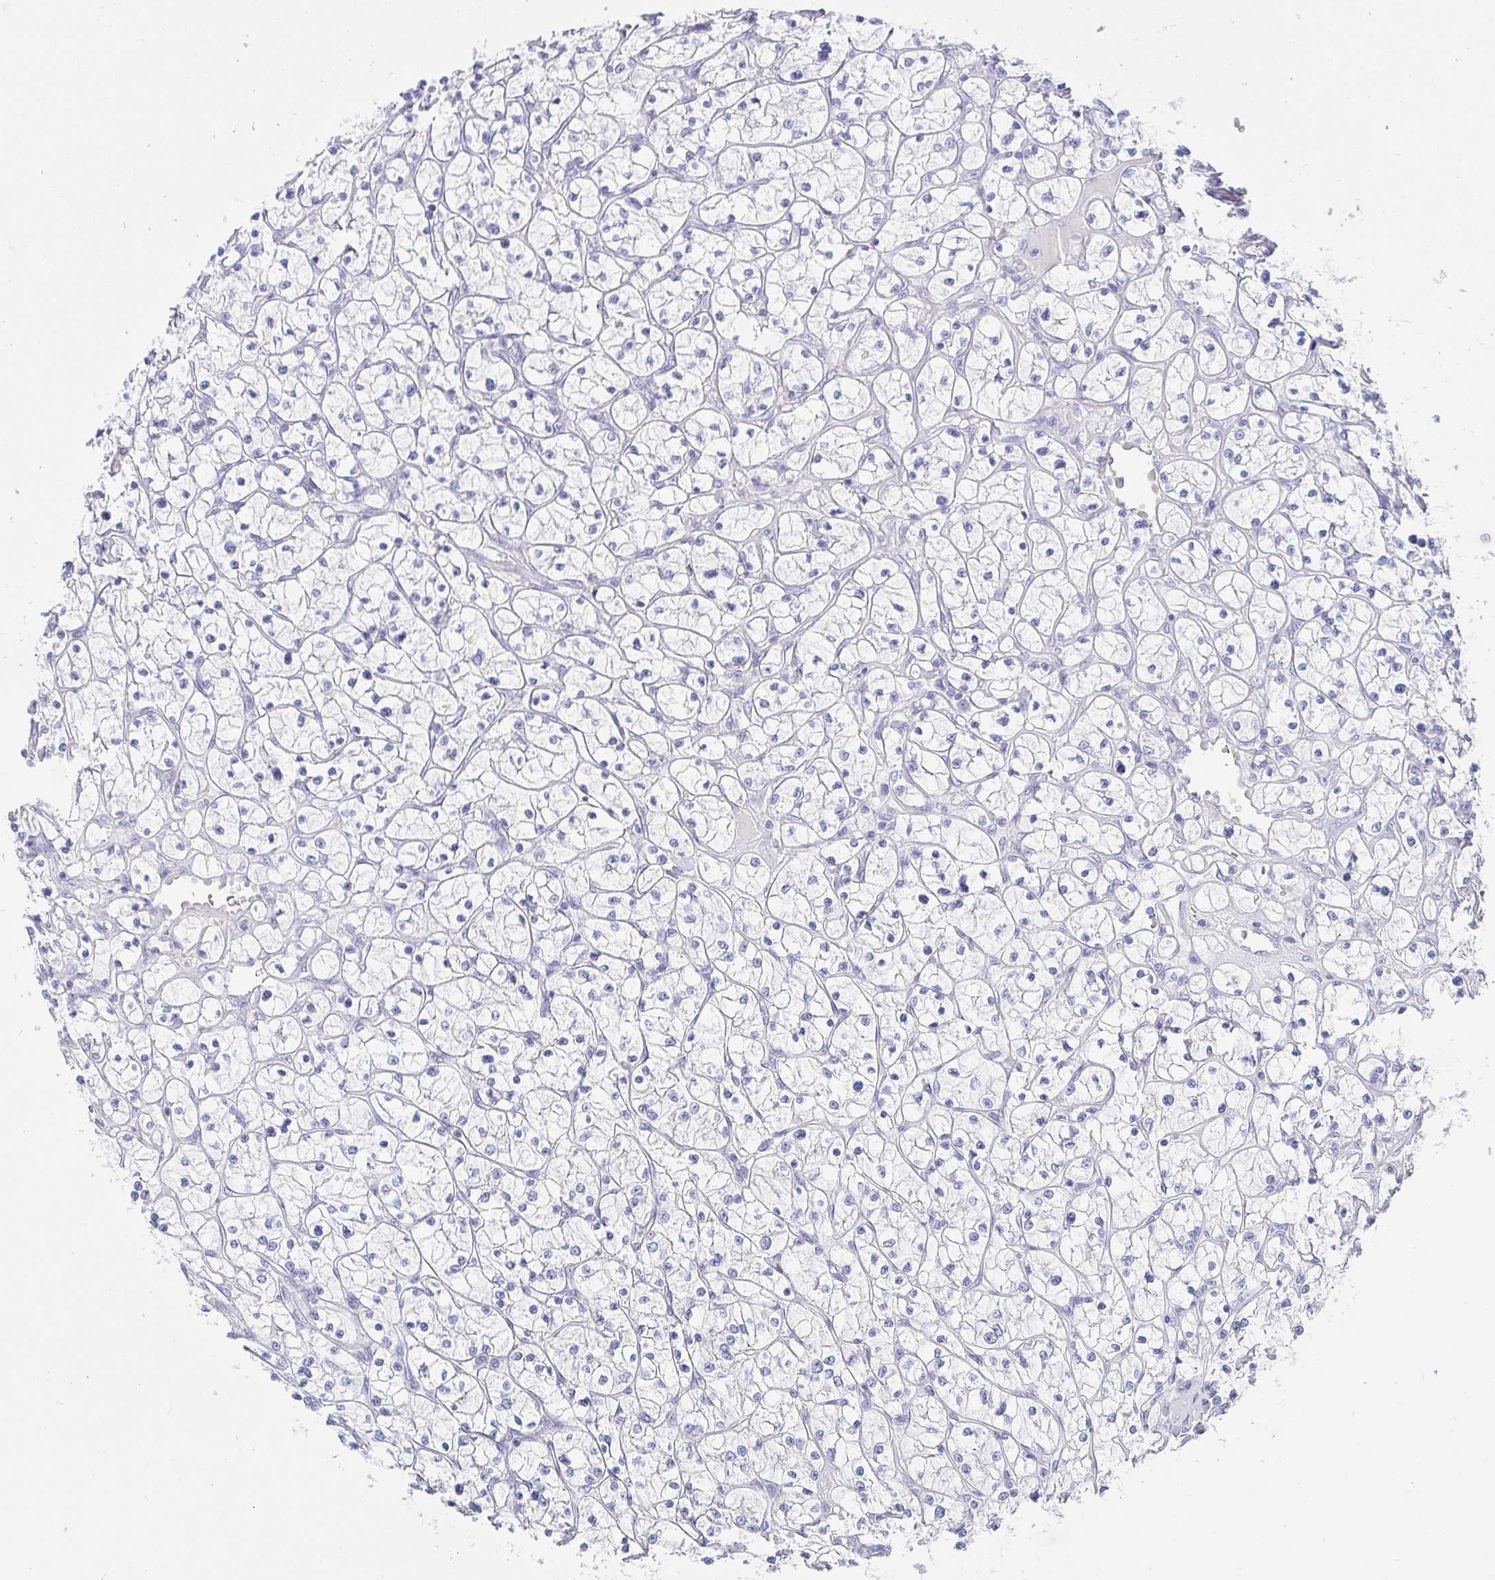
{"staining": {"intensity": "negative", "quantity": "none", "location": "none"}, "tissue": "renal cancer", "cell_type": "Tumor cells", "image_type": "cancer", "snomed": [{"axis": "morphology", "description": "Adenocarcinoma, NOS"}, {"axis": "topography", "description": "Kidney"}], "caption": "Photomicrograph shows no protein positivity in tumor cells of renal adenocarcinoma tissue. (Brightfield microscopy of DAB (3,3'-diaminobenzidine) immunohistochemistry at high magnification).", "gene": "PRND", "patient": {"sex": "female", "age": 64}}